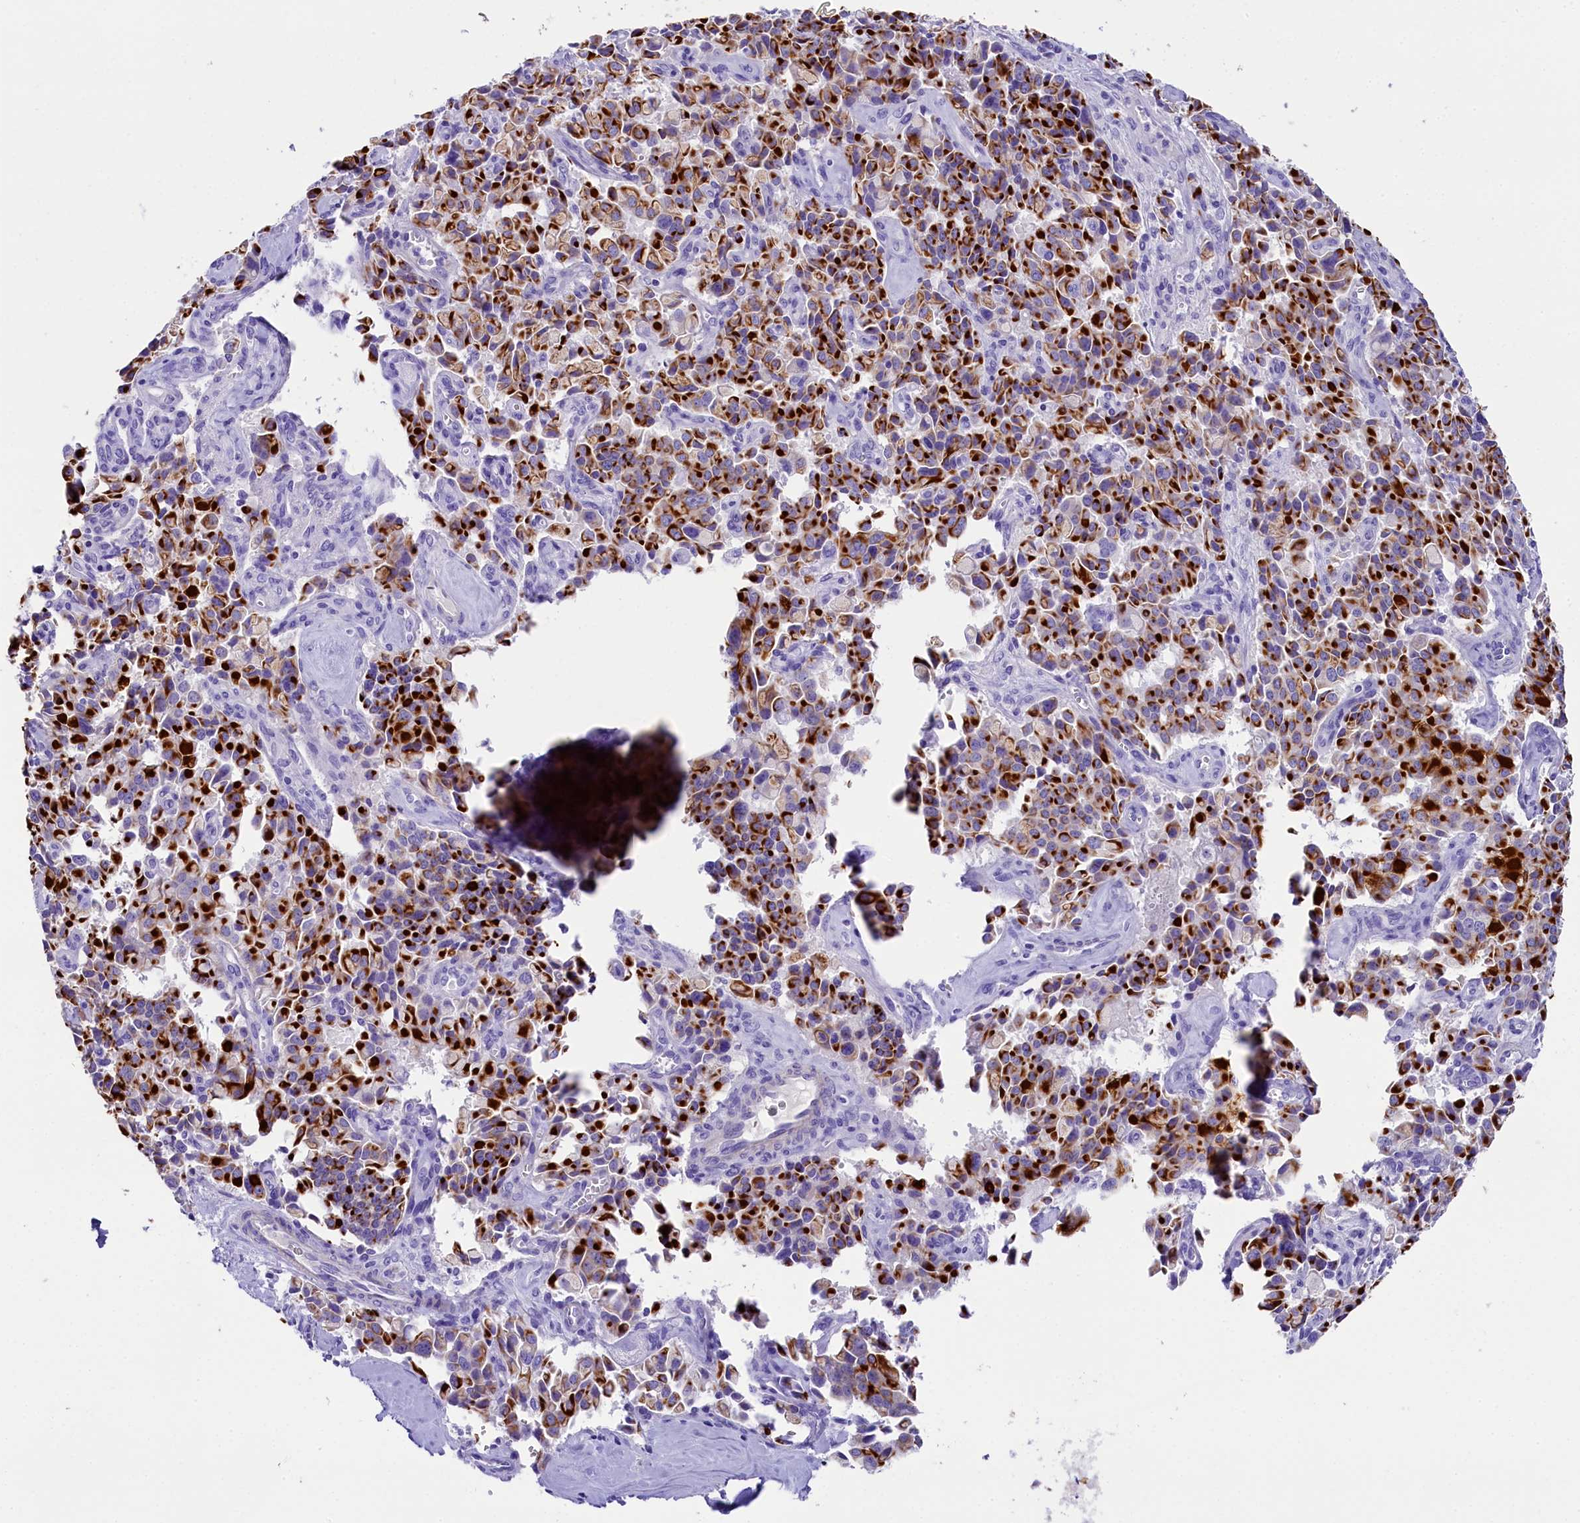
{"staining": {"intensity": "strong", "quantity": ">75%", "location": "cytoplasmic/membranous"}, "tissue": "pancreatic cancer", "cell_type": "Tumor cells", "image_type": "cancer", "snomed": [{"axis": "morphology", "description": "Adenocarcinoma, NOS"}, {"axis": "topography", "description": "Pancreas"}], "caption": "Brown immunohistochemical staining in adenocarcinoma (pancreatic) demonstrates strong cytoplasmic/membranous expression in about >75% of tumor cells. (DAB (3,3'-diaminobenzidine) IHC, brown staining for protein, blue staining for nuclei).", "gene": "SKIDA1", "patient": {"sex": "male", "age": 65}}